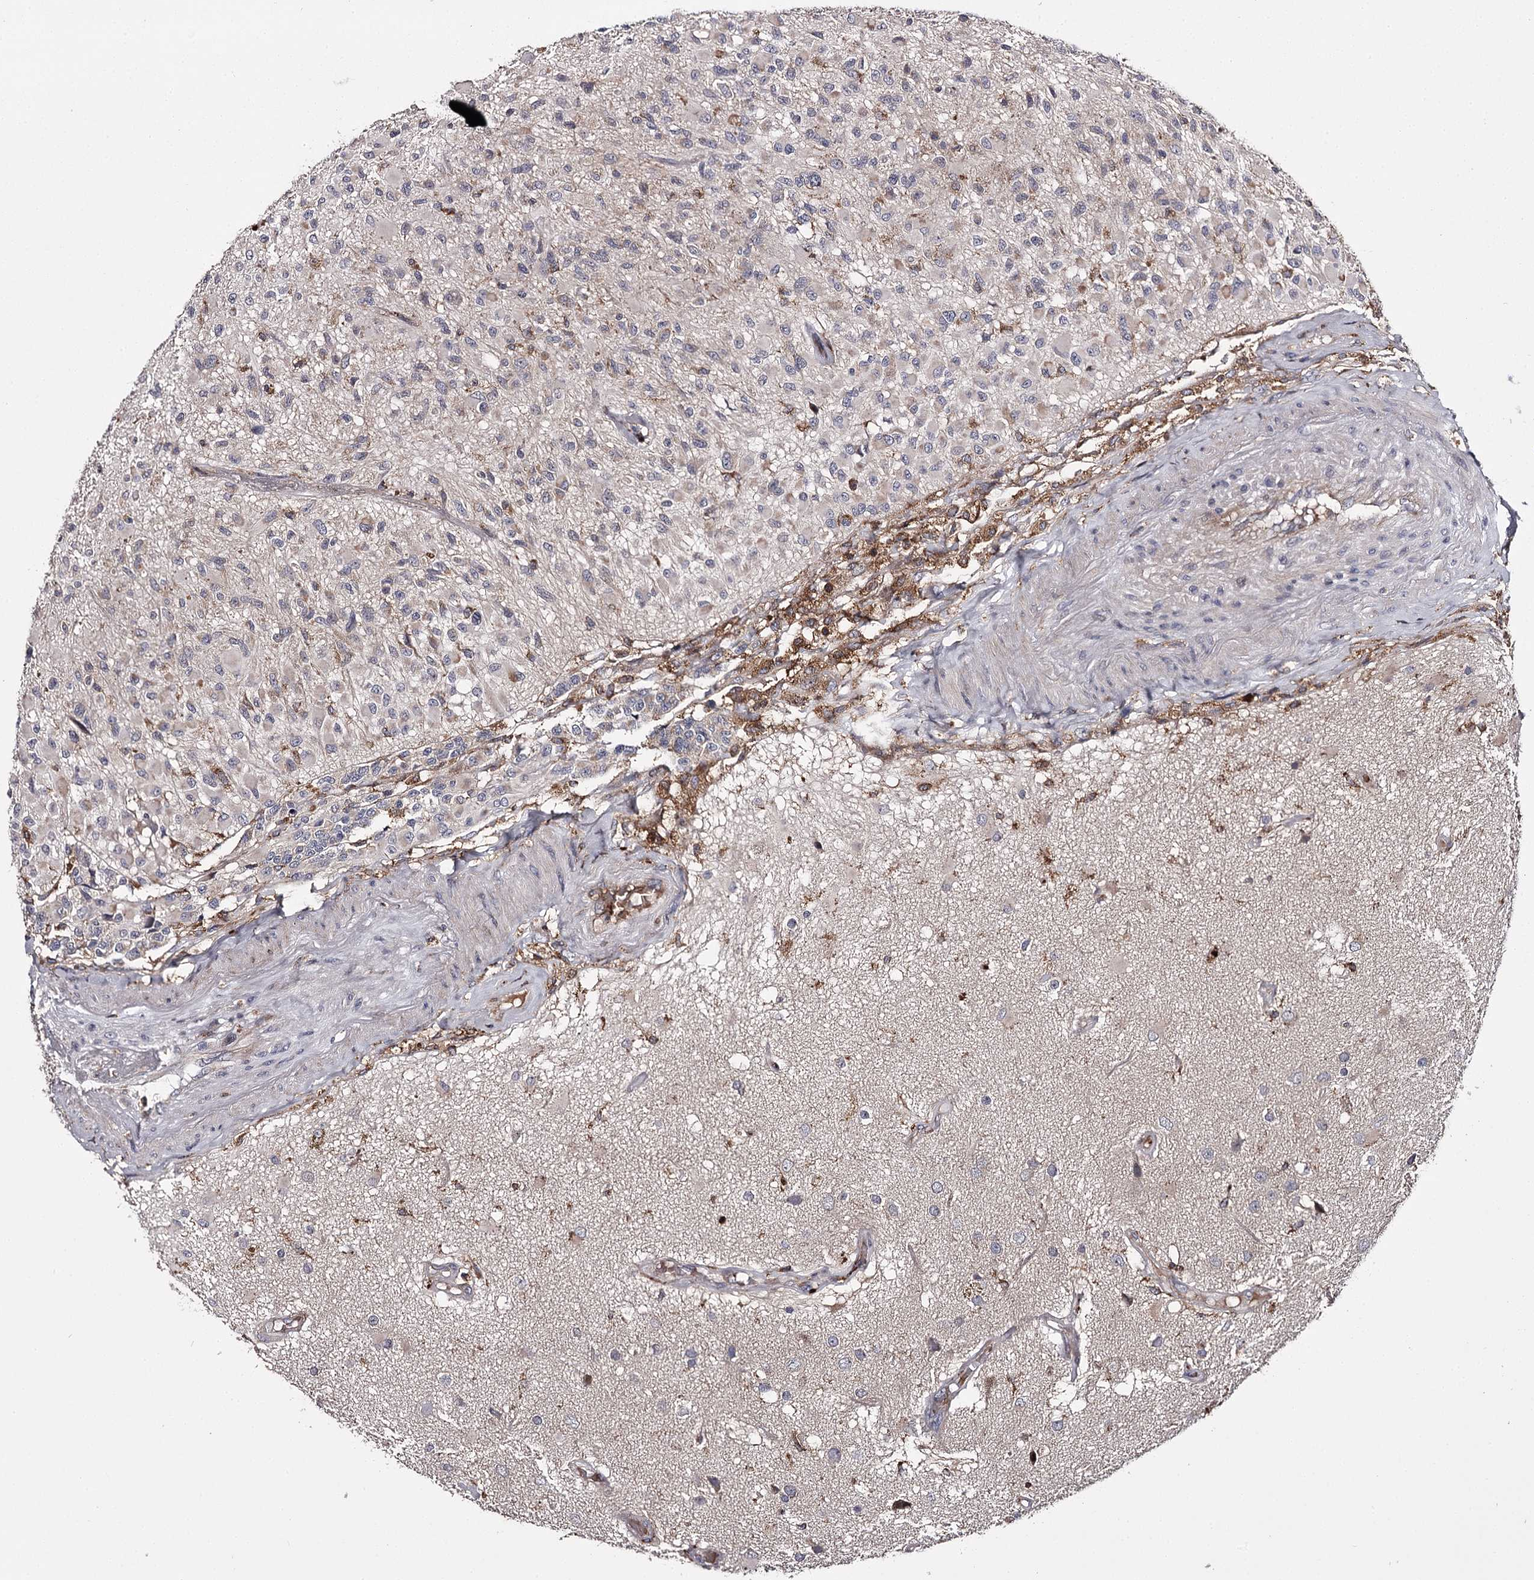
{"staining": {"intensity": "negative", "quantity": "none", "location": "none"}, "tissue": "glioma", "cell_type": "Tumor cells", "image_type": "cancer", "snomed": [{"axis": "morphology", "description": "Glioma, malignant, High grade"}, {"axis": "morphology", "description": "Glioblastoma, NOS"}, {"axis": "topography", "description": "Brain"}], "caption": "The image exhibits no significant expression in tumor cells of glioma.", "gene": "RASSF6", "patient": {"sex": "male", "age": 60}}